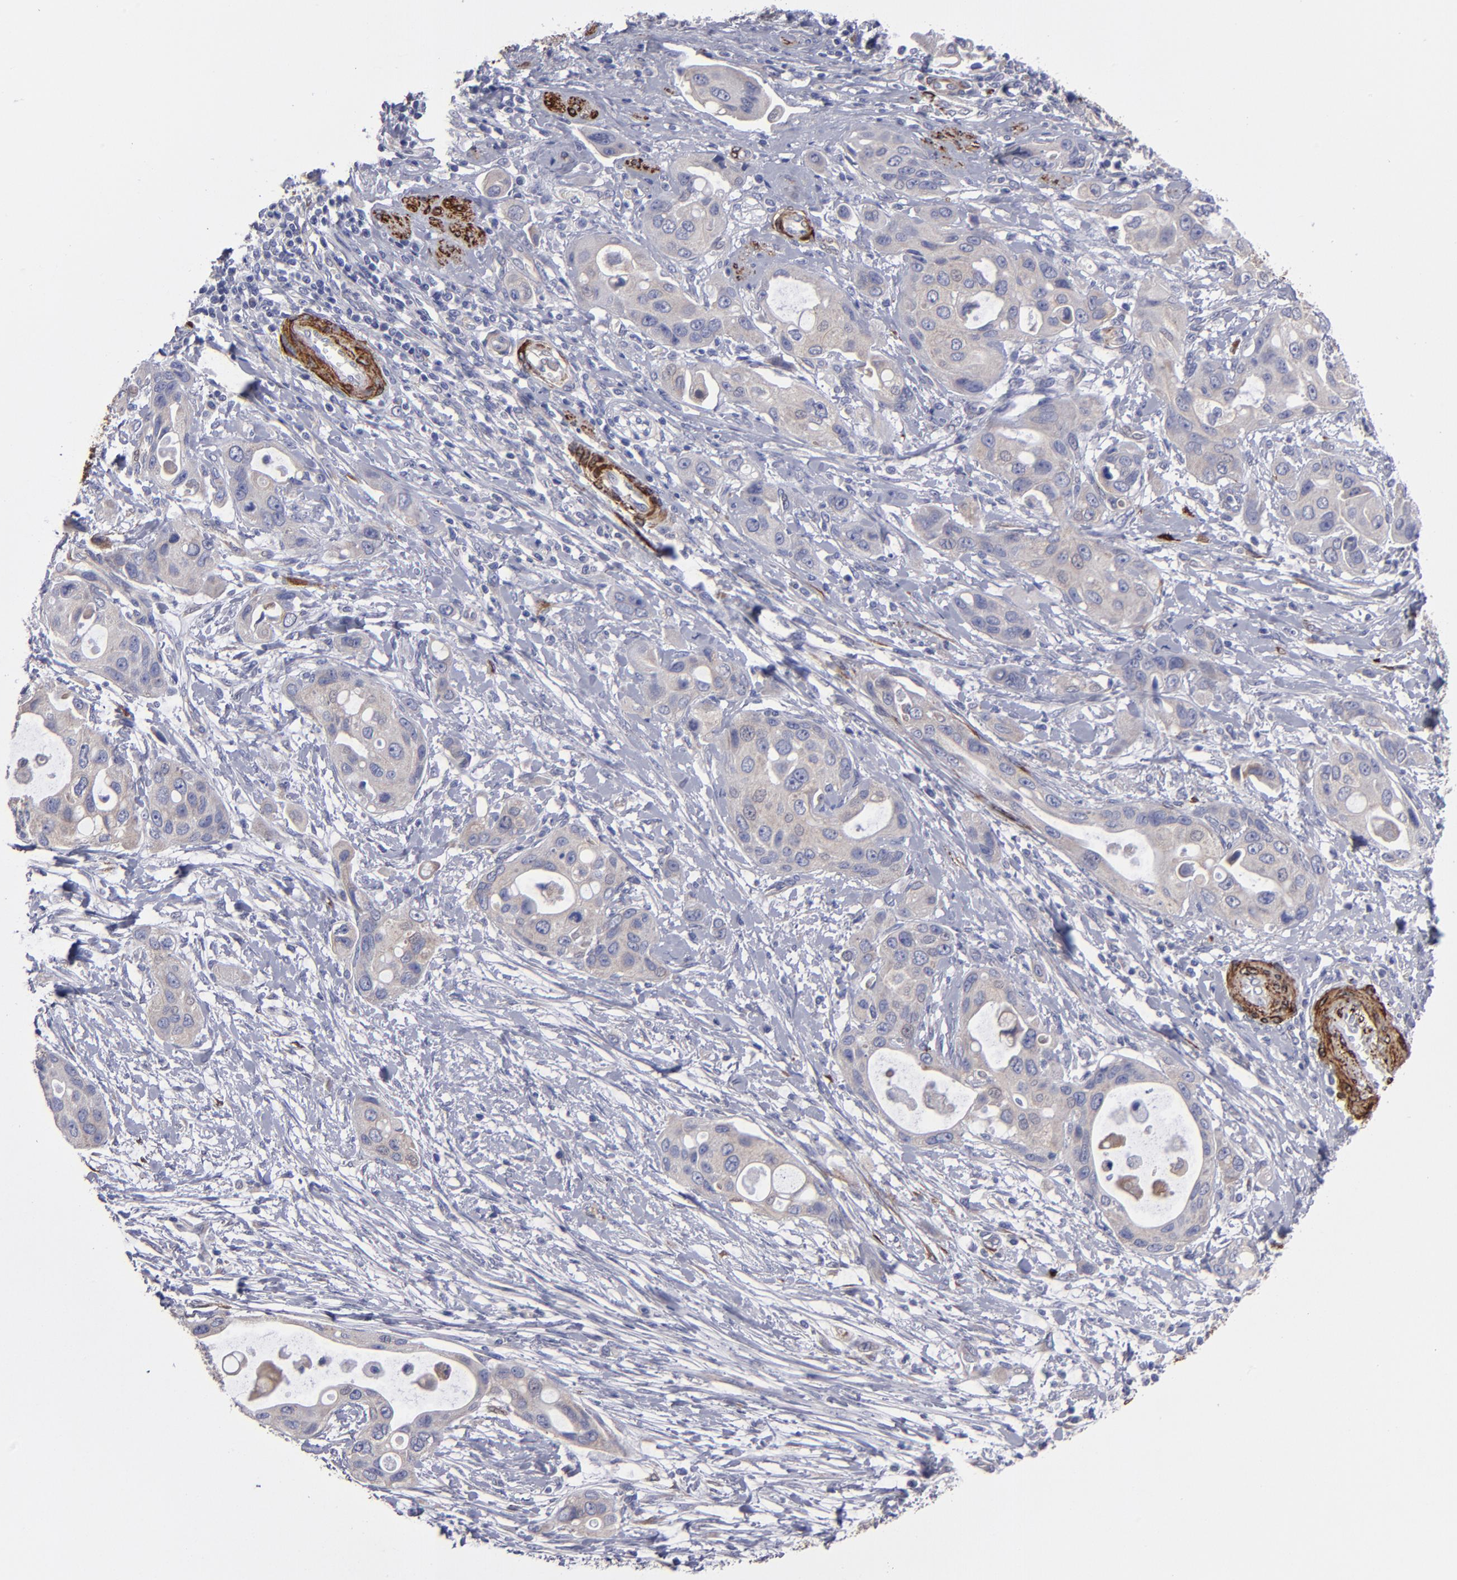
{"staining": {"intensity": "weak", "quantity": ">75%", "location": "cytoplasmic/membranous"}, "tissue": "pancreatic cancer", "cell_type": "Tumor cells", "image_type": "cancer", "snomed": [{"axis": "morphology", "description": "Adenocarcinoma, NOS"}, {"axis": "topography", "description": "Pancreas"}], "caption": "The immunohistochemical stain shows weak cytoplasmic/membranous positivity in tumor cells of pancreatic adenocarcinoma tissue.", "gene": "SLMAP", "patient": {"sex": "female", "age": 60}}